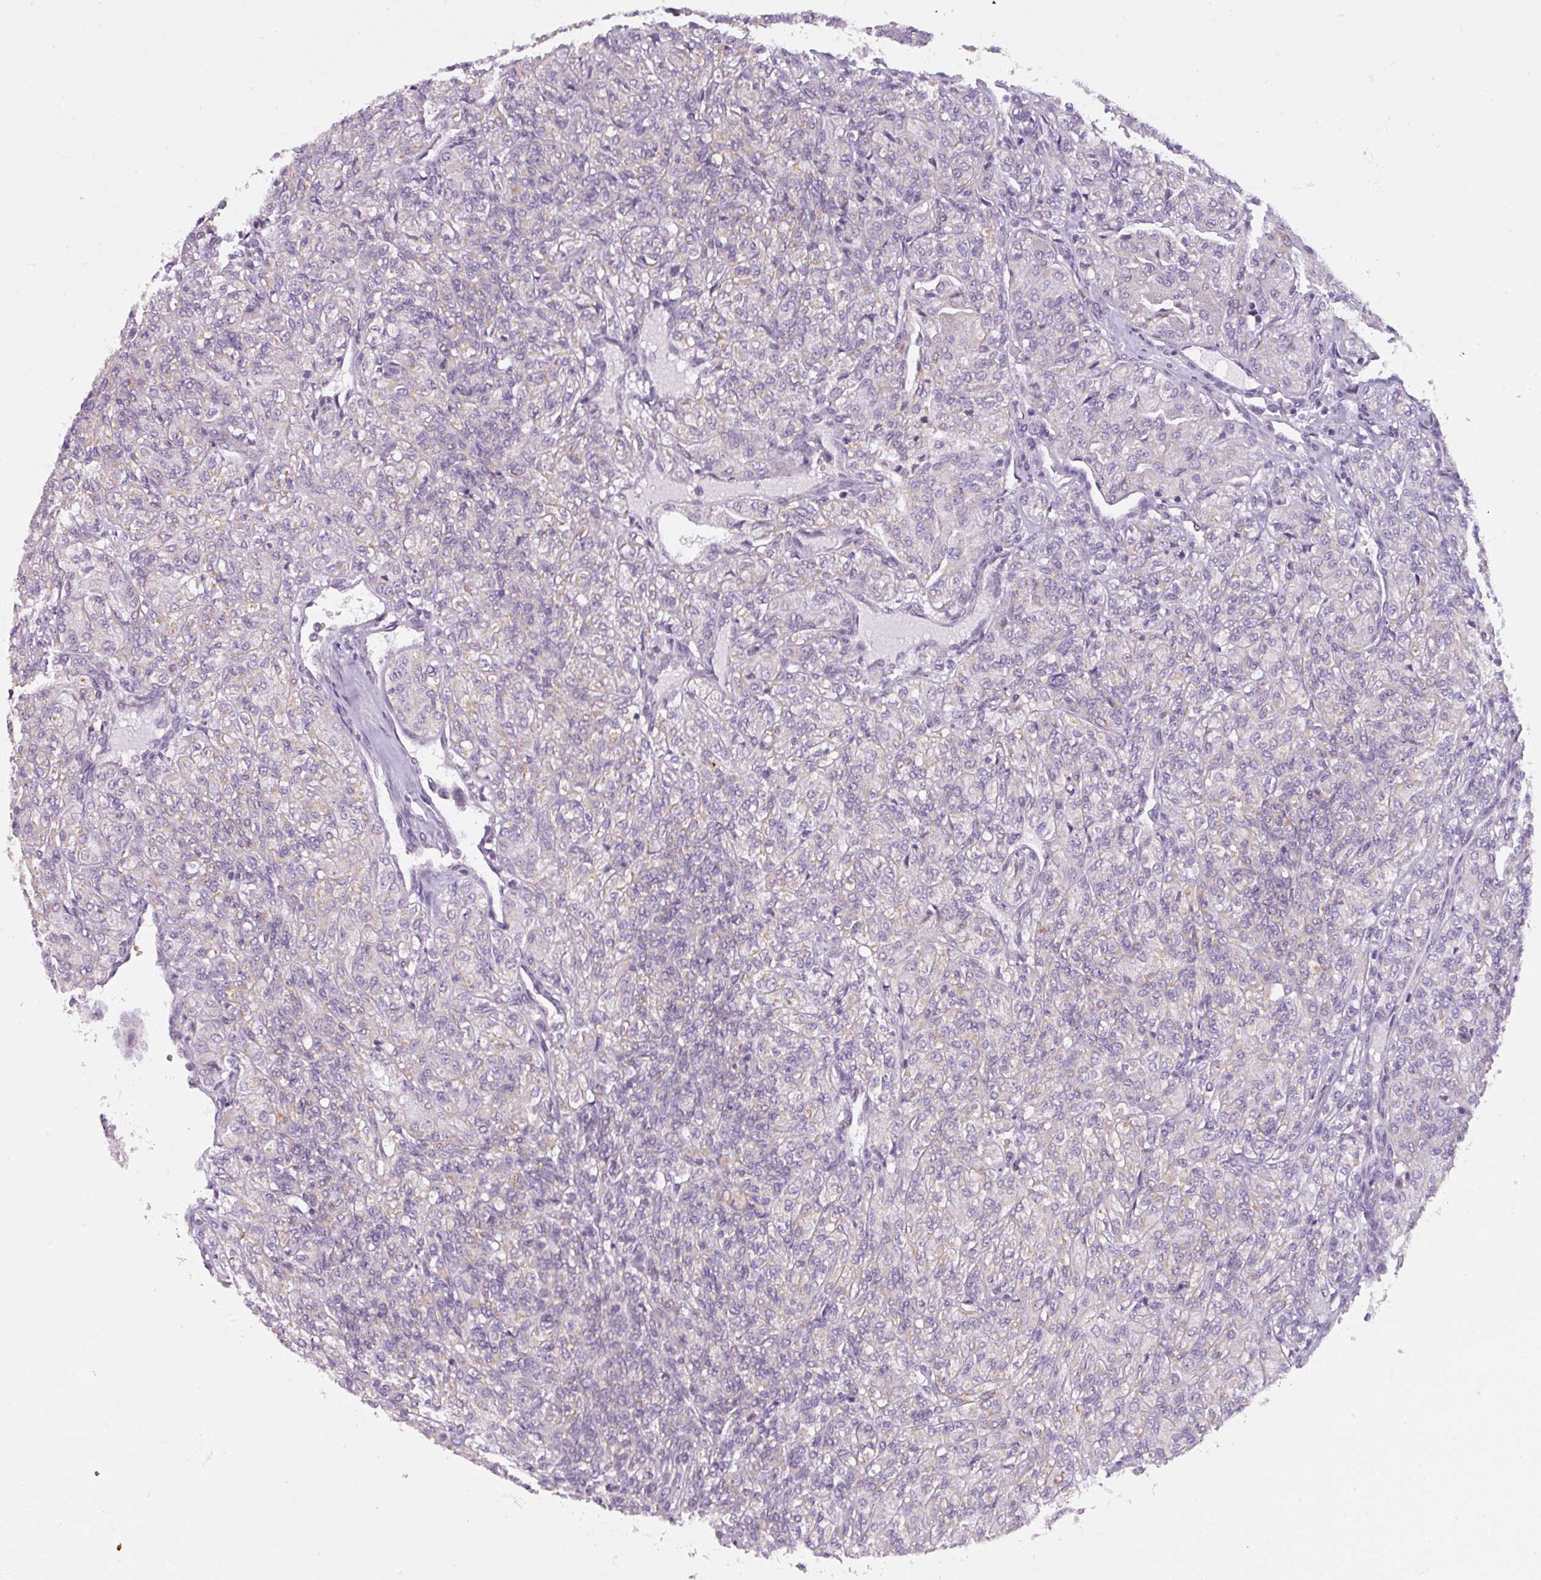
{"staining": {"intensity": "negative", "quantity": "none", "location": "none"}, "tissue": "renal cancer", "cell_type": "Tumor cells", "image_type": "cancer", "snomed": [{"axis": "morphology", "description": "Adenocarcinoma, NOS"}, {"axis": "topography", "description": "Kidney"}], "caption": "Renal cancer (adenocarcinoma) was stained to show a protein in brown. There is no significant expression in tumor cells.", "gene": "C2orf68", "patient": {"sex": "male", "age": 77}}